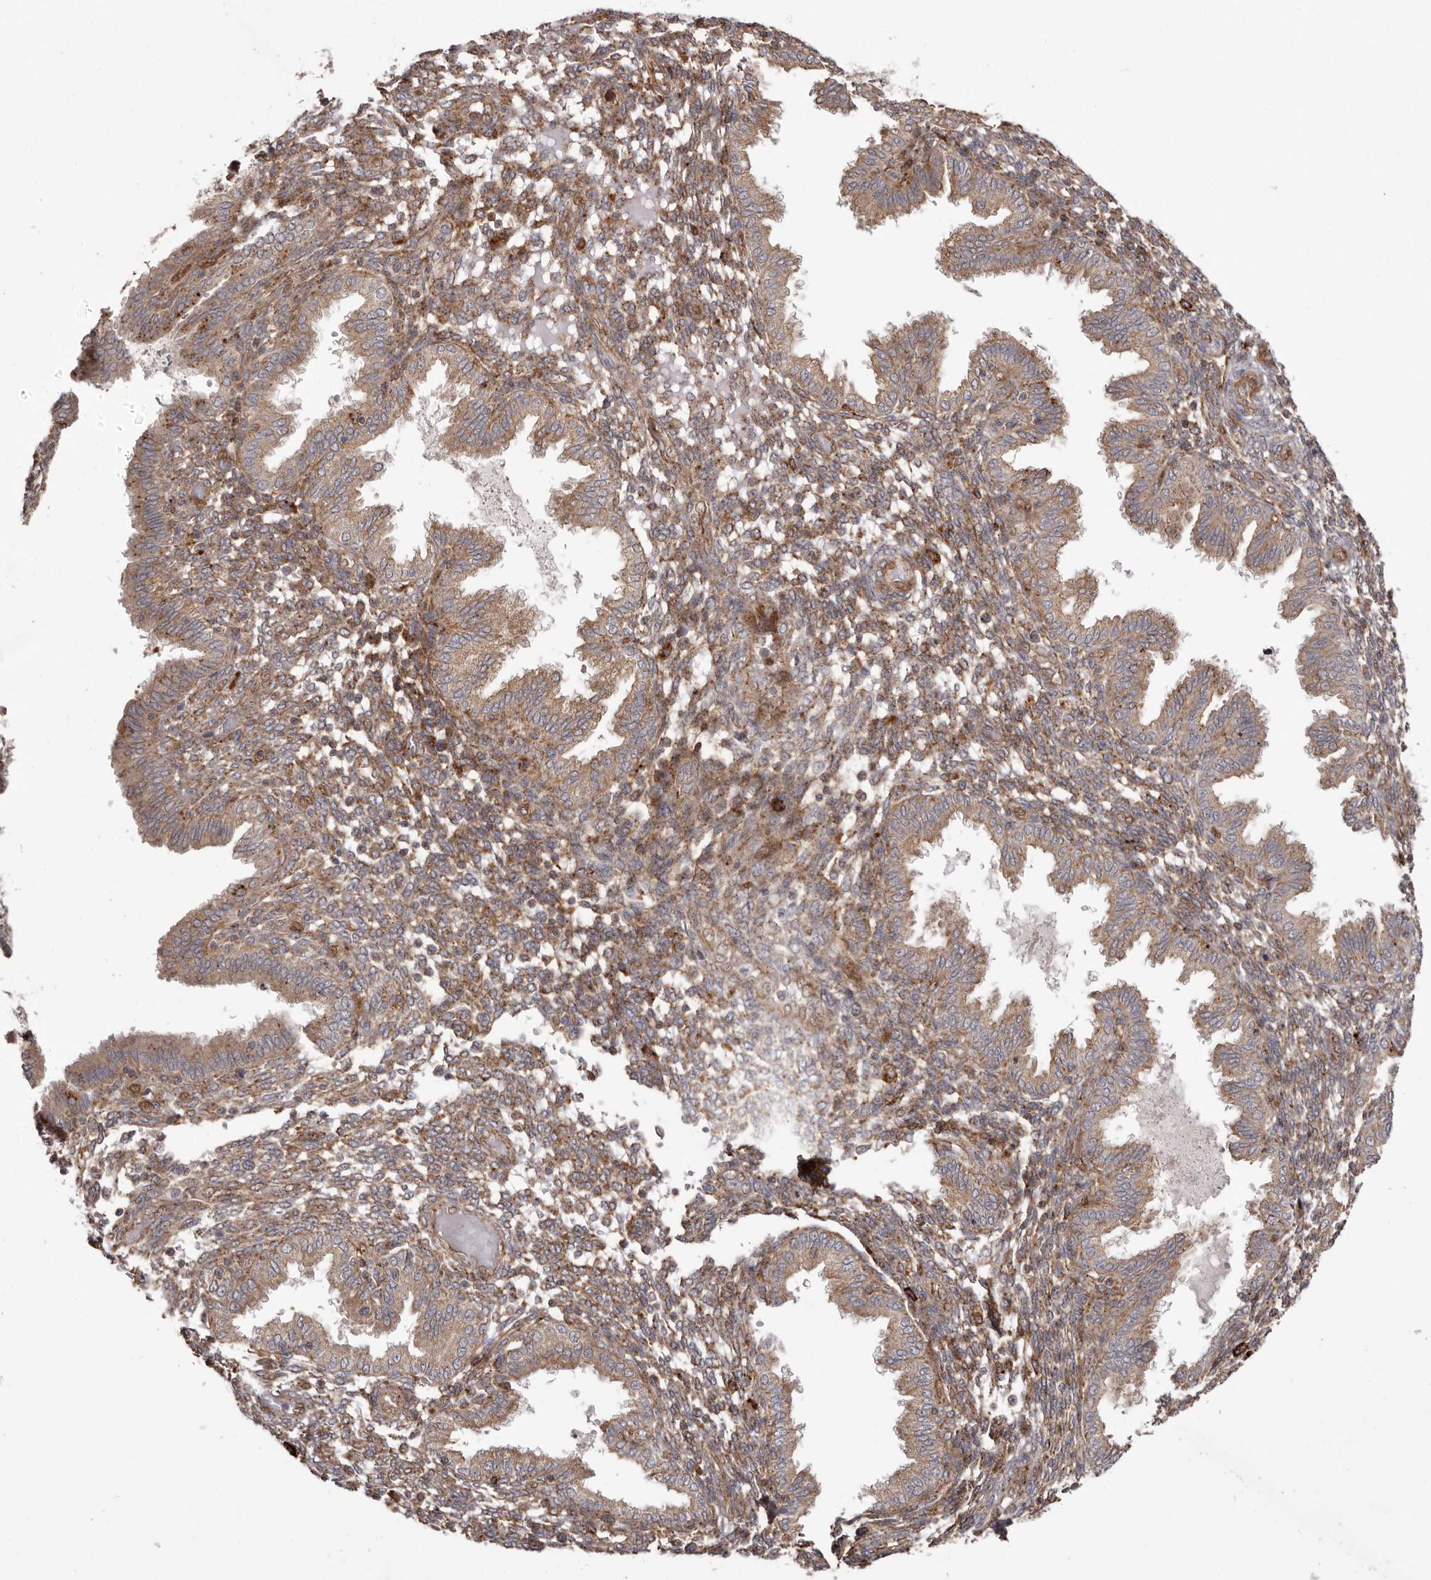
{"staining": {"intensity": "moderate", "quantity": ">75%", "location": "cytoplasmic/membranous"}, "tissue": "endometrium", "cell_type": "Cells in endometrial stroma", "image_type": "normal", "snomed": [{"axis": "morphology", "description": "Normal tissue, NOS"}, {"axis": "topography", "description": "Endometrium"}], "caption": "High-power microscopy captured an immunohistochemistry (IHC) image of benign endometrium, revealing moderate cytoplasmic/membranous expression in about >75% of cells in endometrial stroma.", "gene": "NUP43", "patient": {"sex": "female", "age": 33}}